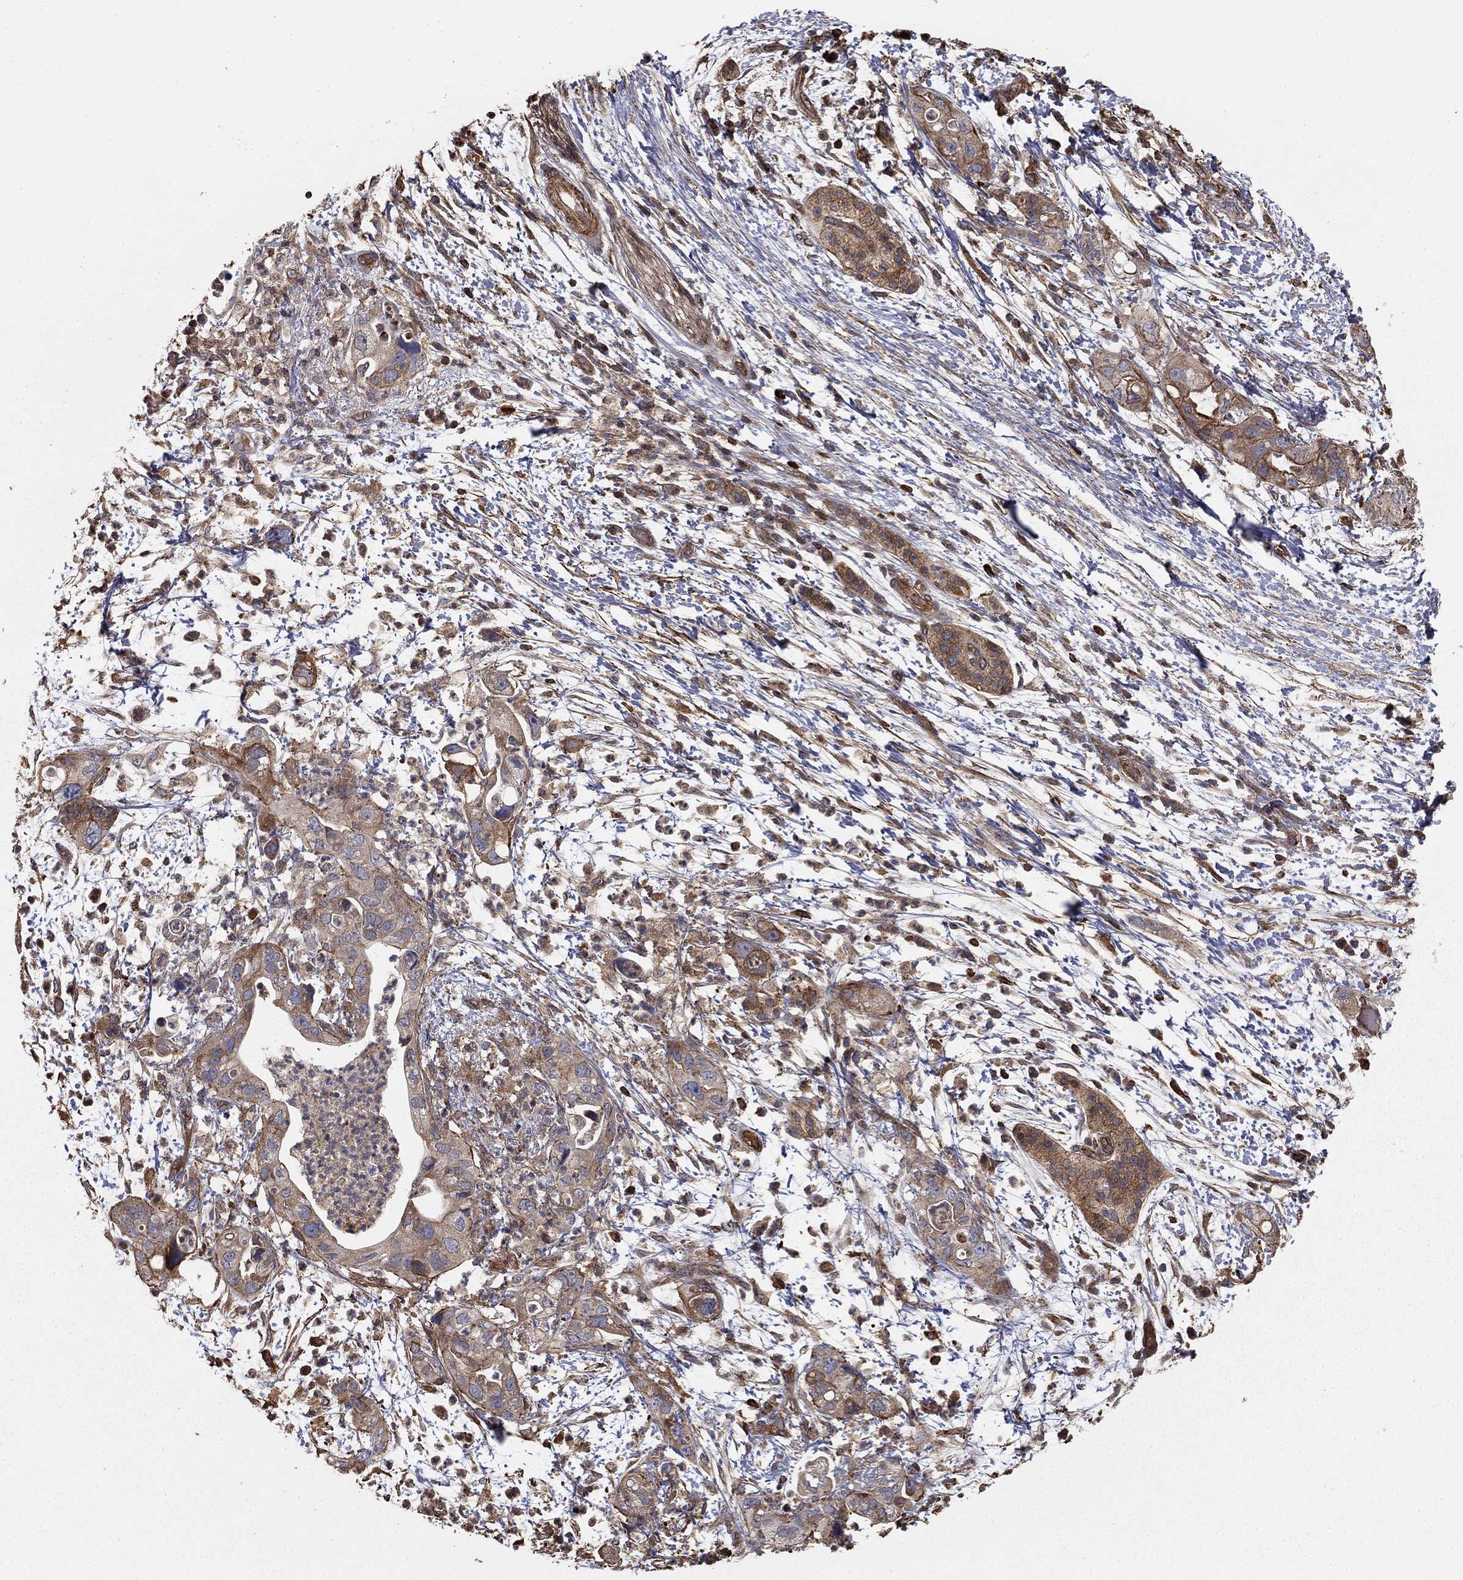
{"staining": {"intensity": "moderate", "quantity": "<25%", "location": "cytoplasmic/membranous"}, "tissue": "pancreatic cancer", "cell_type": "Tumor cells", "image_type": "cancer", "snomed": [{"axis": "morphology", "description": "Adenocarcinoma, NOS"}, {"axis": "topography", "description": "Pancreas"}], "caption": "Immunohistochemical staining of human pancreatic adenocarcinoma displays moderate cytoplasmic/membranous protein positivity in approximately <25% of tumor cells. (DAB IHC, brown staining for protein, blue staining for nuclei).", "gene": "HABP4", "patient": {"sex": "female", "age": 72}}